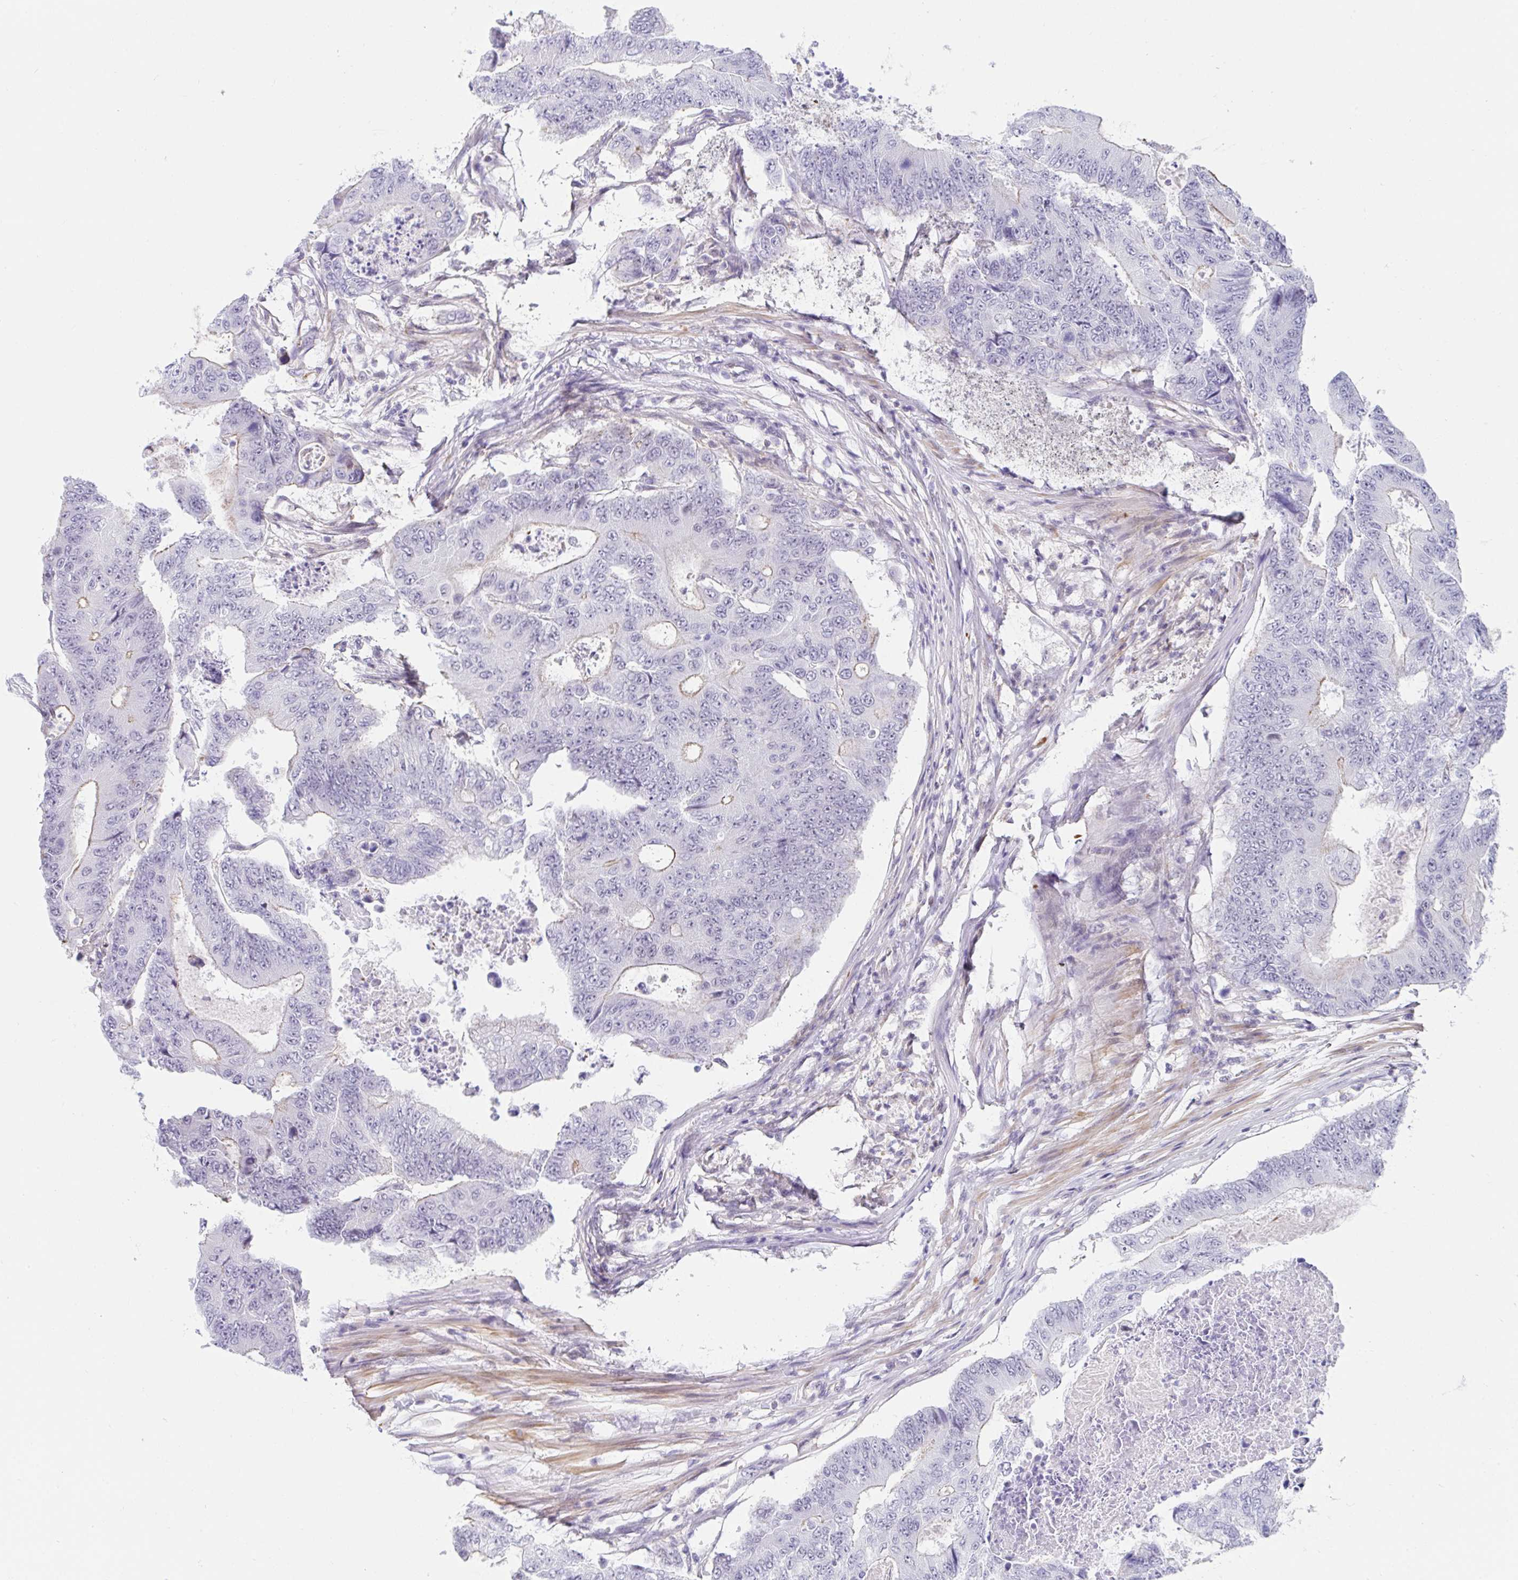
{"staining": {"intensity": "negative", "quantity": "none", "location": "none"}, "tissue": "colorectal cancer", "cell_type": "Tumor cells", "image_type": "cancer", "snomed": [{"axis": "morphology", "description": "Adenocarcinoma, NOS"}, {"axis": "topography", "description": "Colon"}], "caption": "High power microscopy micrograph of an IHC histopathology image of adenocarcinoma (colorectal), revealing no significant expression in tumor cells.", "gene": "WDR72", "patient": {"sex": "female", "age": 48}}